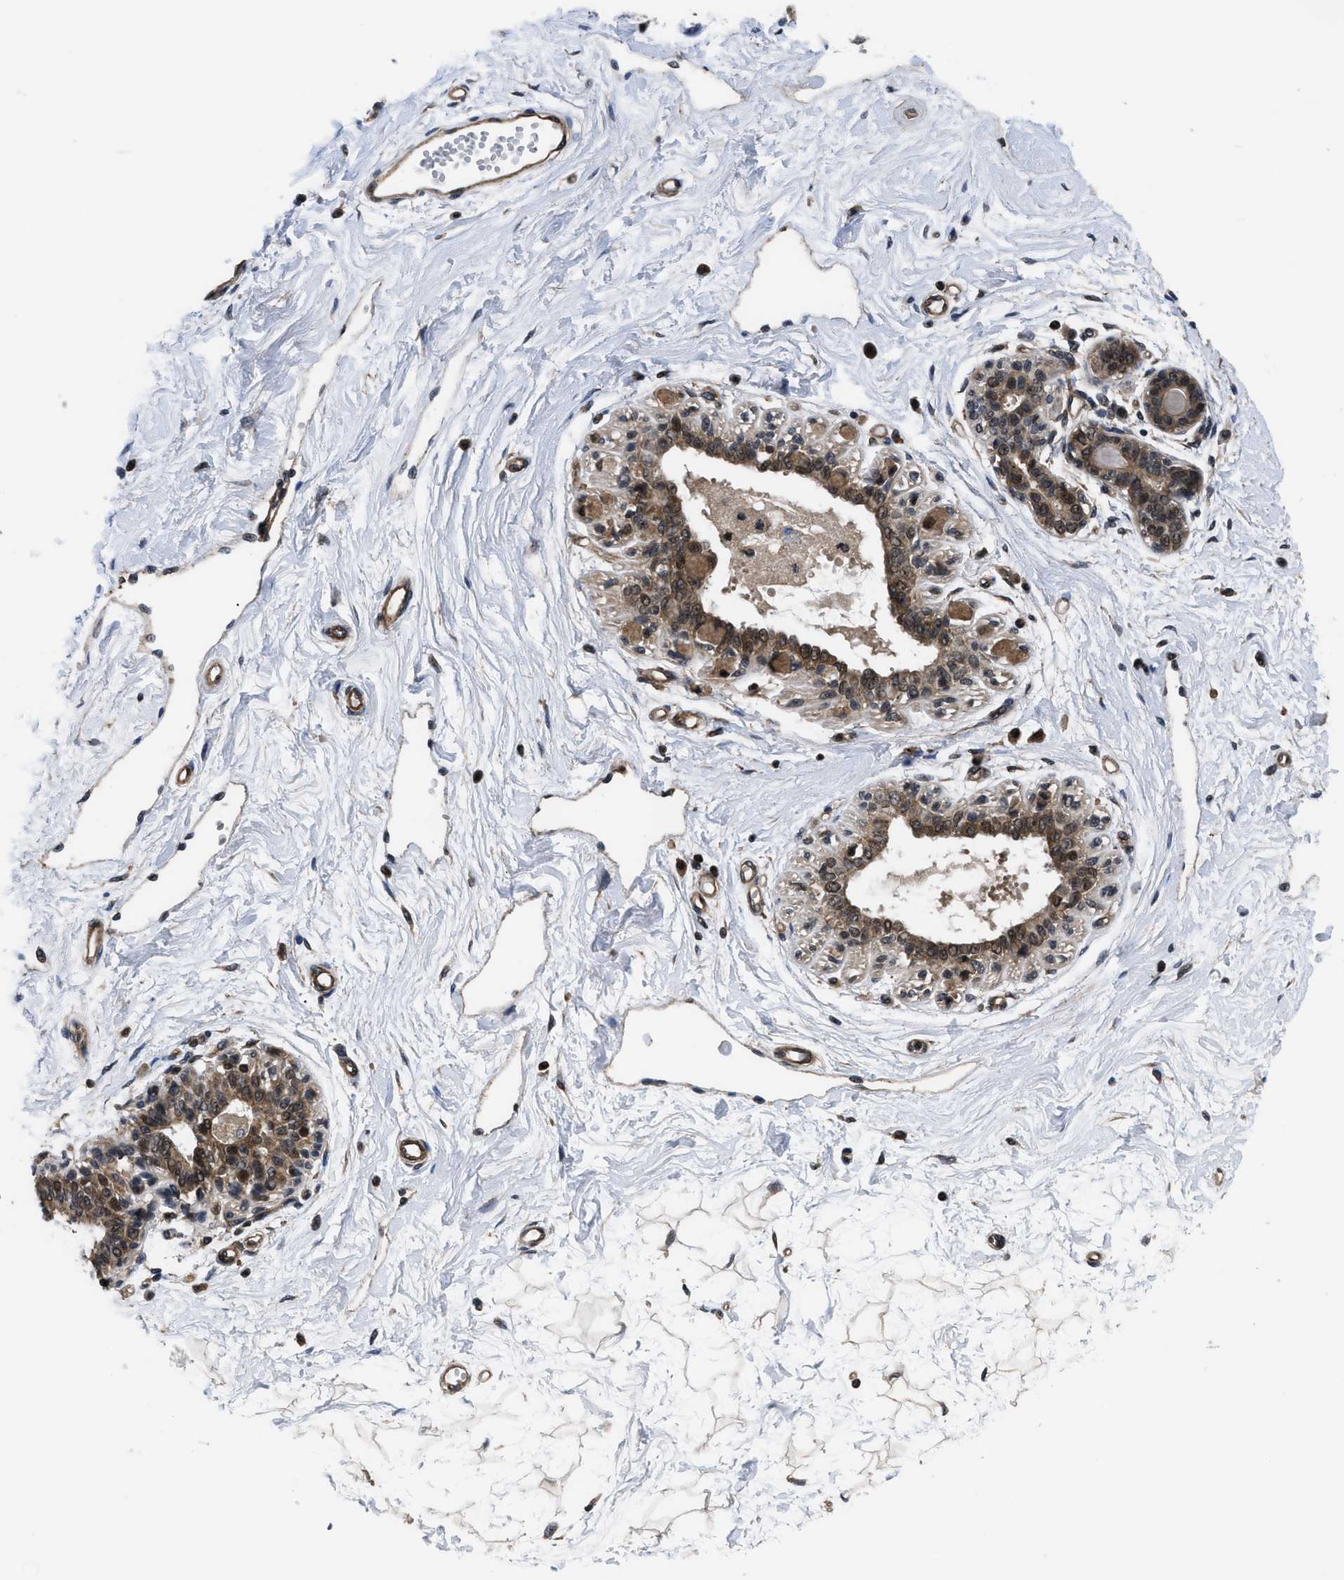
{"staining": {"intensity": "weak", "quantity": "25%-75%", "location": "cytoplasmic/membranous"}, "tissue": "breast", "cell_type": "Adipocytes", "image_type": "normal", "snomed": [{"axis": "morphology", "description": "Normal tissue, NOS"}, {"axis": "topography", "description": "Breast"}], "caption": "About 25%-75% of adipocytes in unremarkable human breast exhibit weak cytoplasmic/membranous protein positivity as visualized by brown immunohistochemical staining.", "gene": "DNAJC14", "patient": {"sex": "female", "age": 45}}